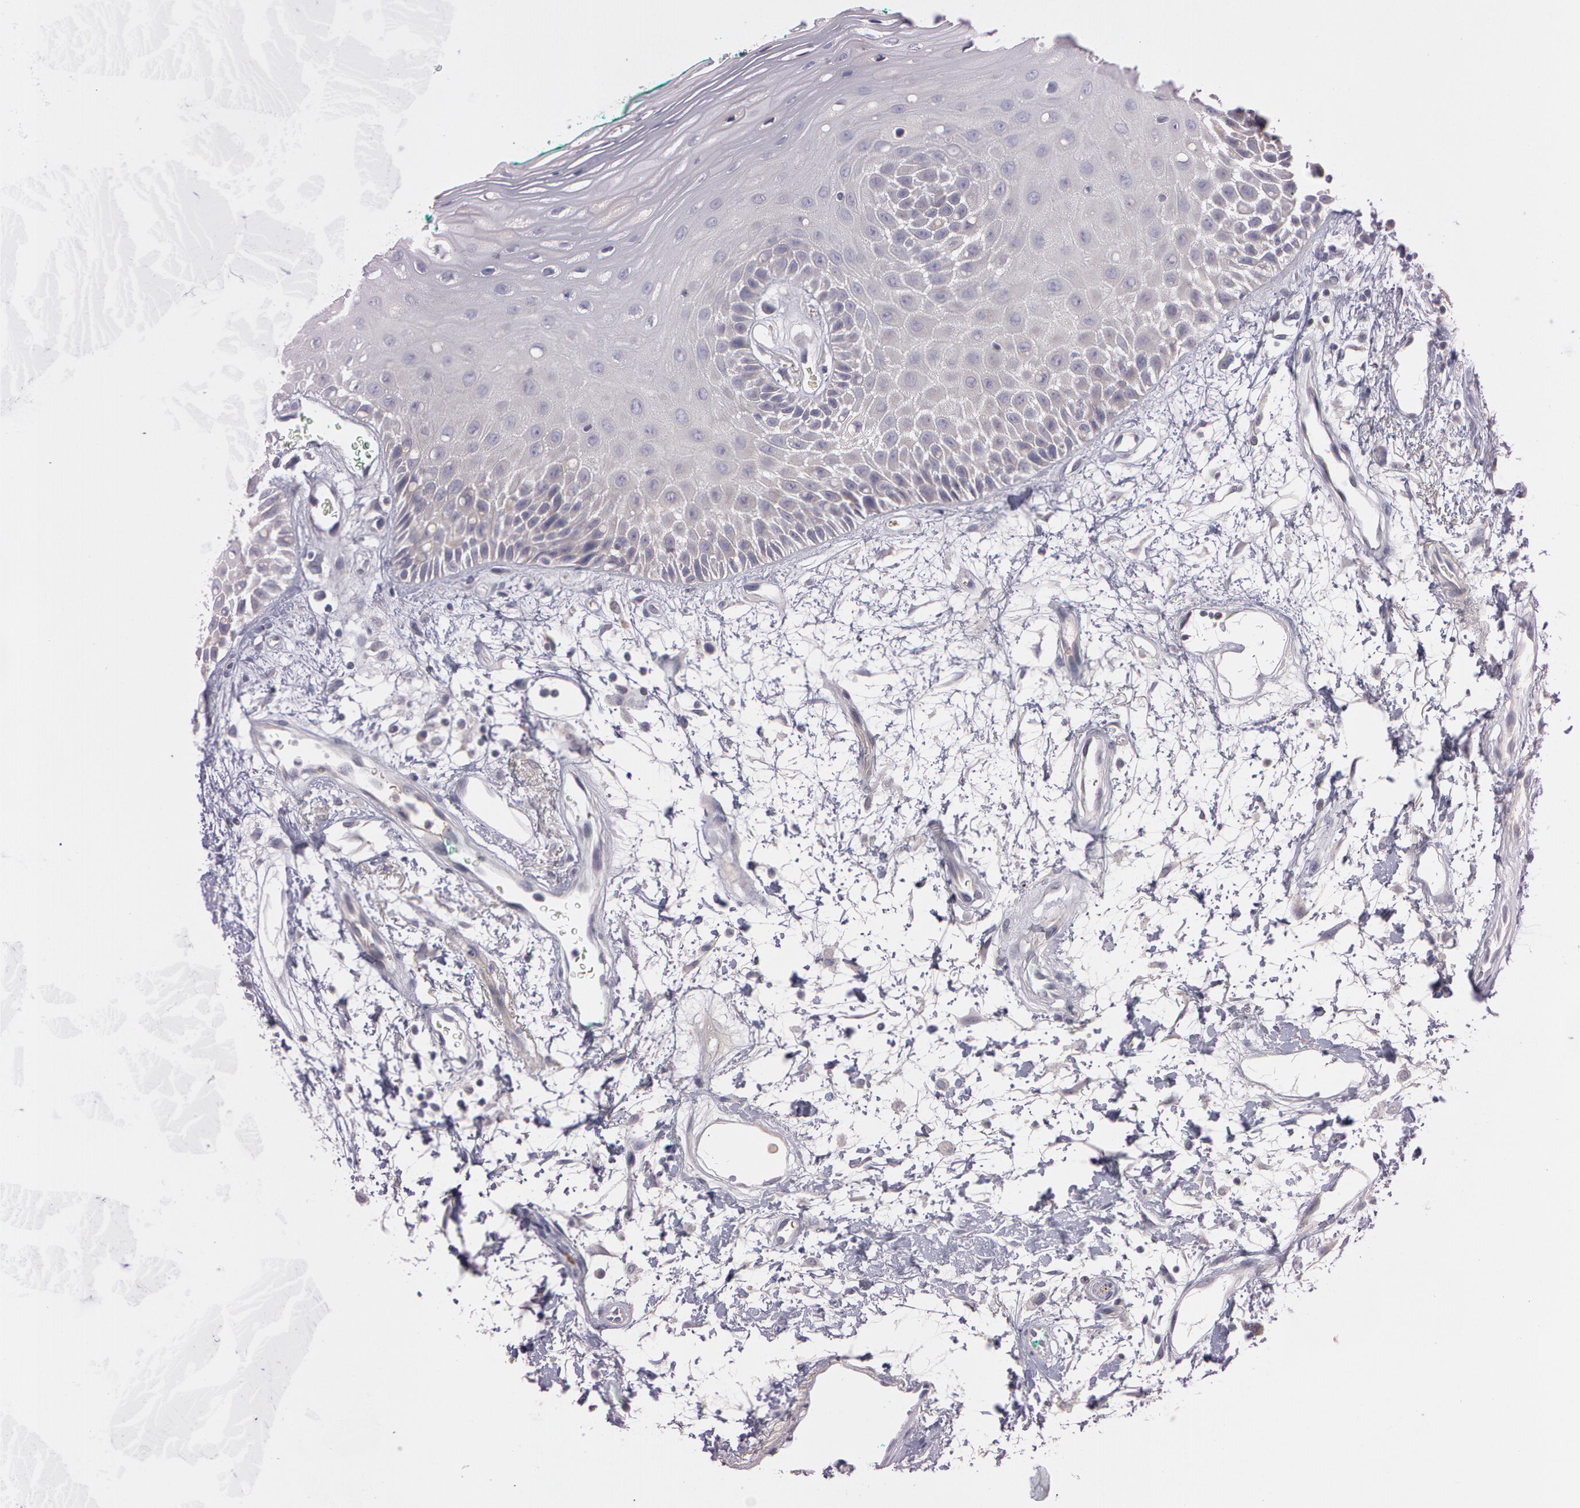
{"staining": {"intensity": "negative", "quantity": "none", "location": "none"}, "tissue": "oral mucosa", "cell_type": "Squamous epithelial cells", "image_type": "normal", "snomed": [{"axis": "morphology", "description": "Normal tissue, NOS"}, {"axis": "morphology", "description": "Squamous cell carcinoma, NOS"}, {"axis": "topography", "description": "Skeletal muscle"}, {"axis": "topography", "description": "Oral tissue"}, {"axis": "topography", "description": "Head-Neck"}], "caption": "The micrograph exhibits no significant positivity in squamous epithelial cells of oral mucosa. (DAB IHC visualized using brightfield microscopy, high magnification).", "gene": "MXRA5", "patient": {"sex": "female", "age": 84}}